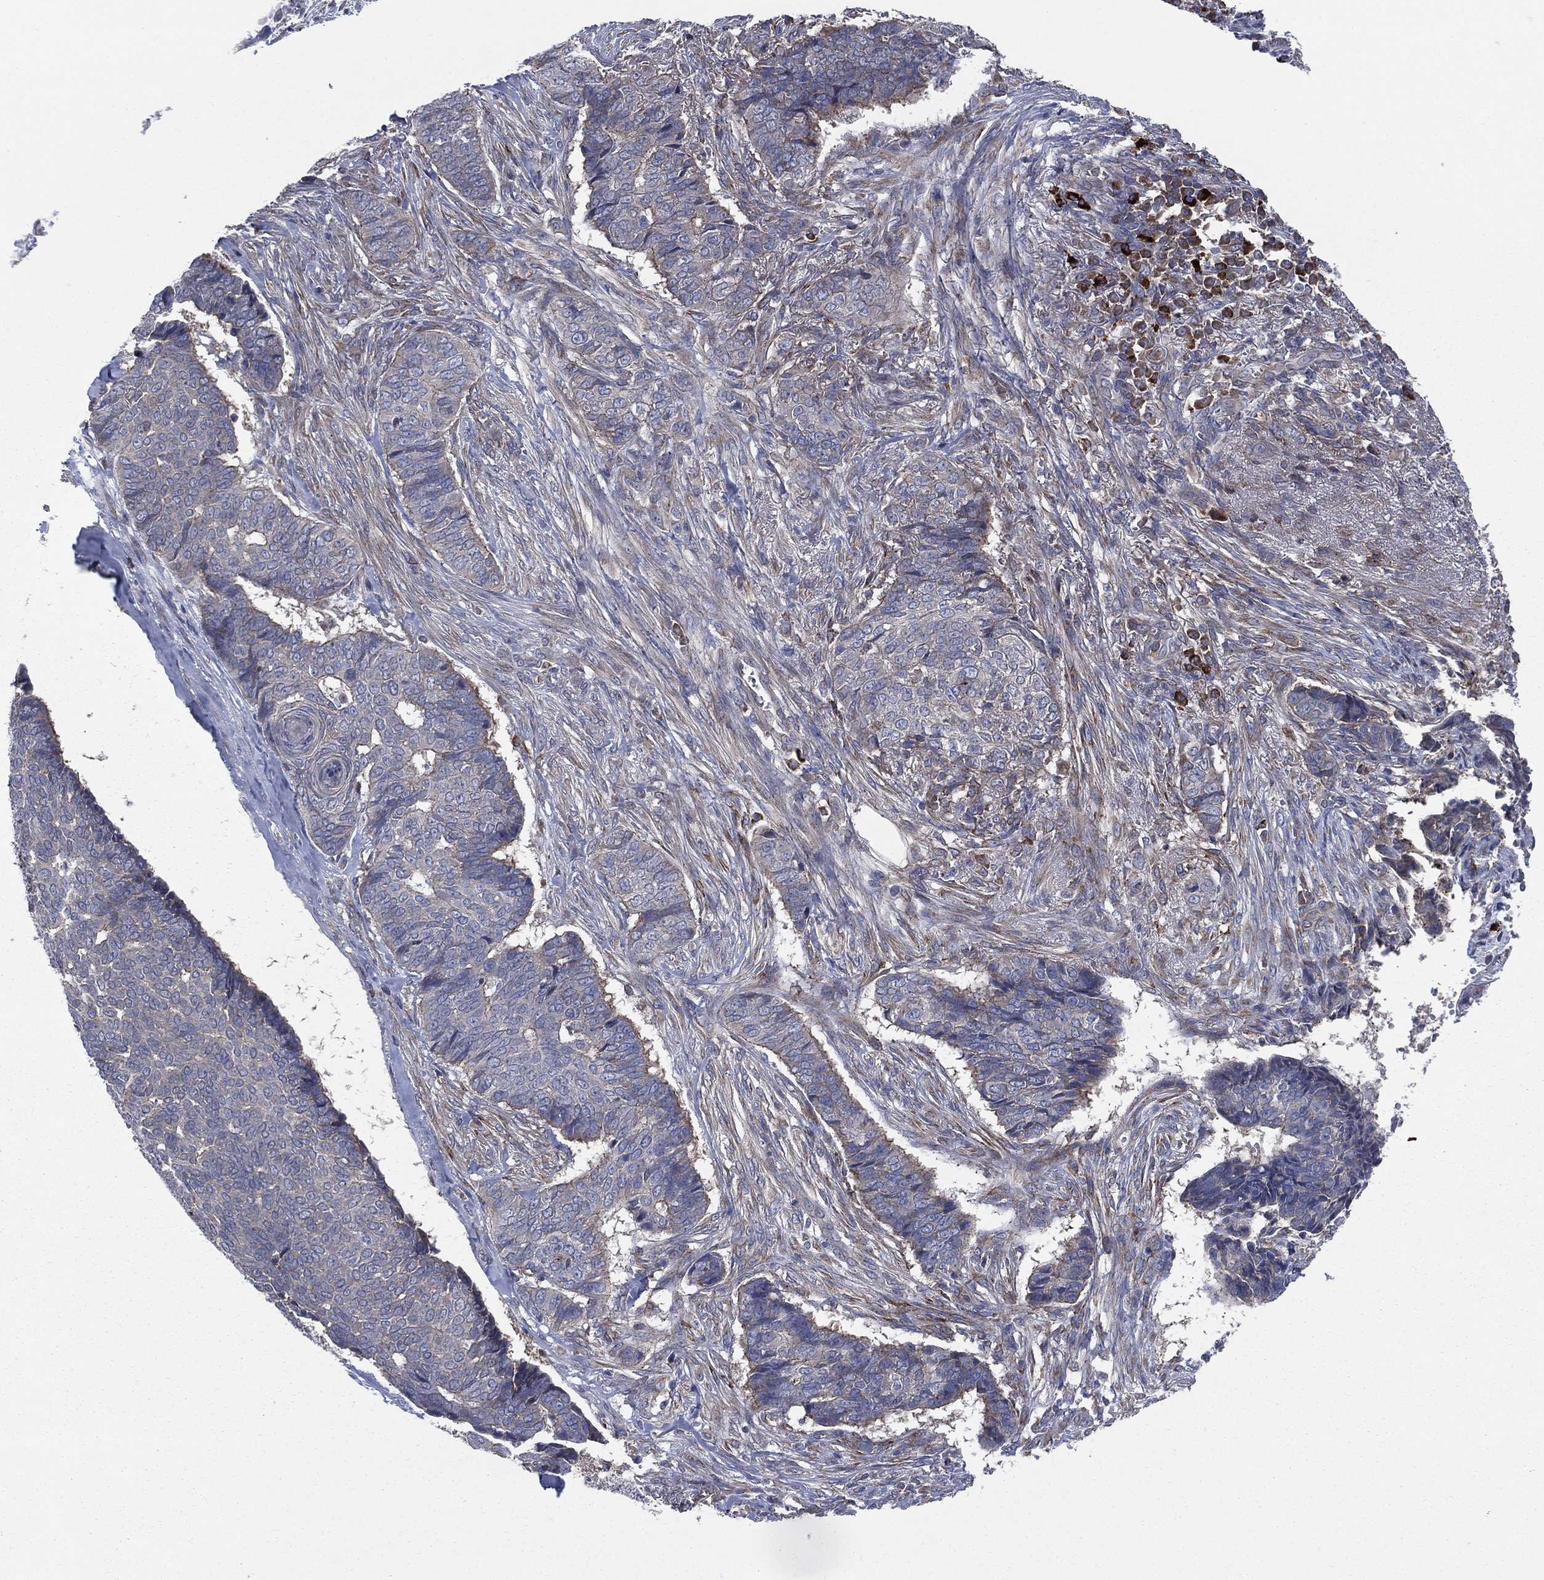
{"staining": {"intensity": "negative", "quantity": "none", "location": "none"}, "tissue": "skin cancer", "cell_type": "Tumor cells", "image_type": "cancer", "snomed": [{"axis": "morphology", "description": "Basal cell carcinoma"}, {"axis": "topography", "description": "Skin"}], "caption": "DAB (3,3'-diaminobenzidine) immunohistochemical staining of human skin basal cell carcinoma exhibits no significant expression in tumor cells.", "gene": "CCDC159", "patient": {"sex": "male", "age": 86}}